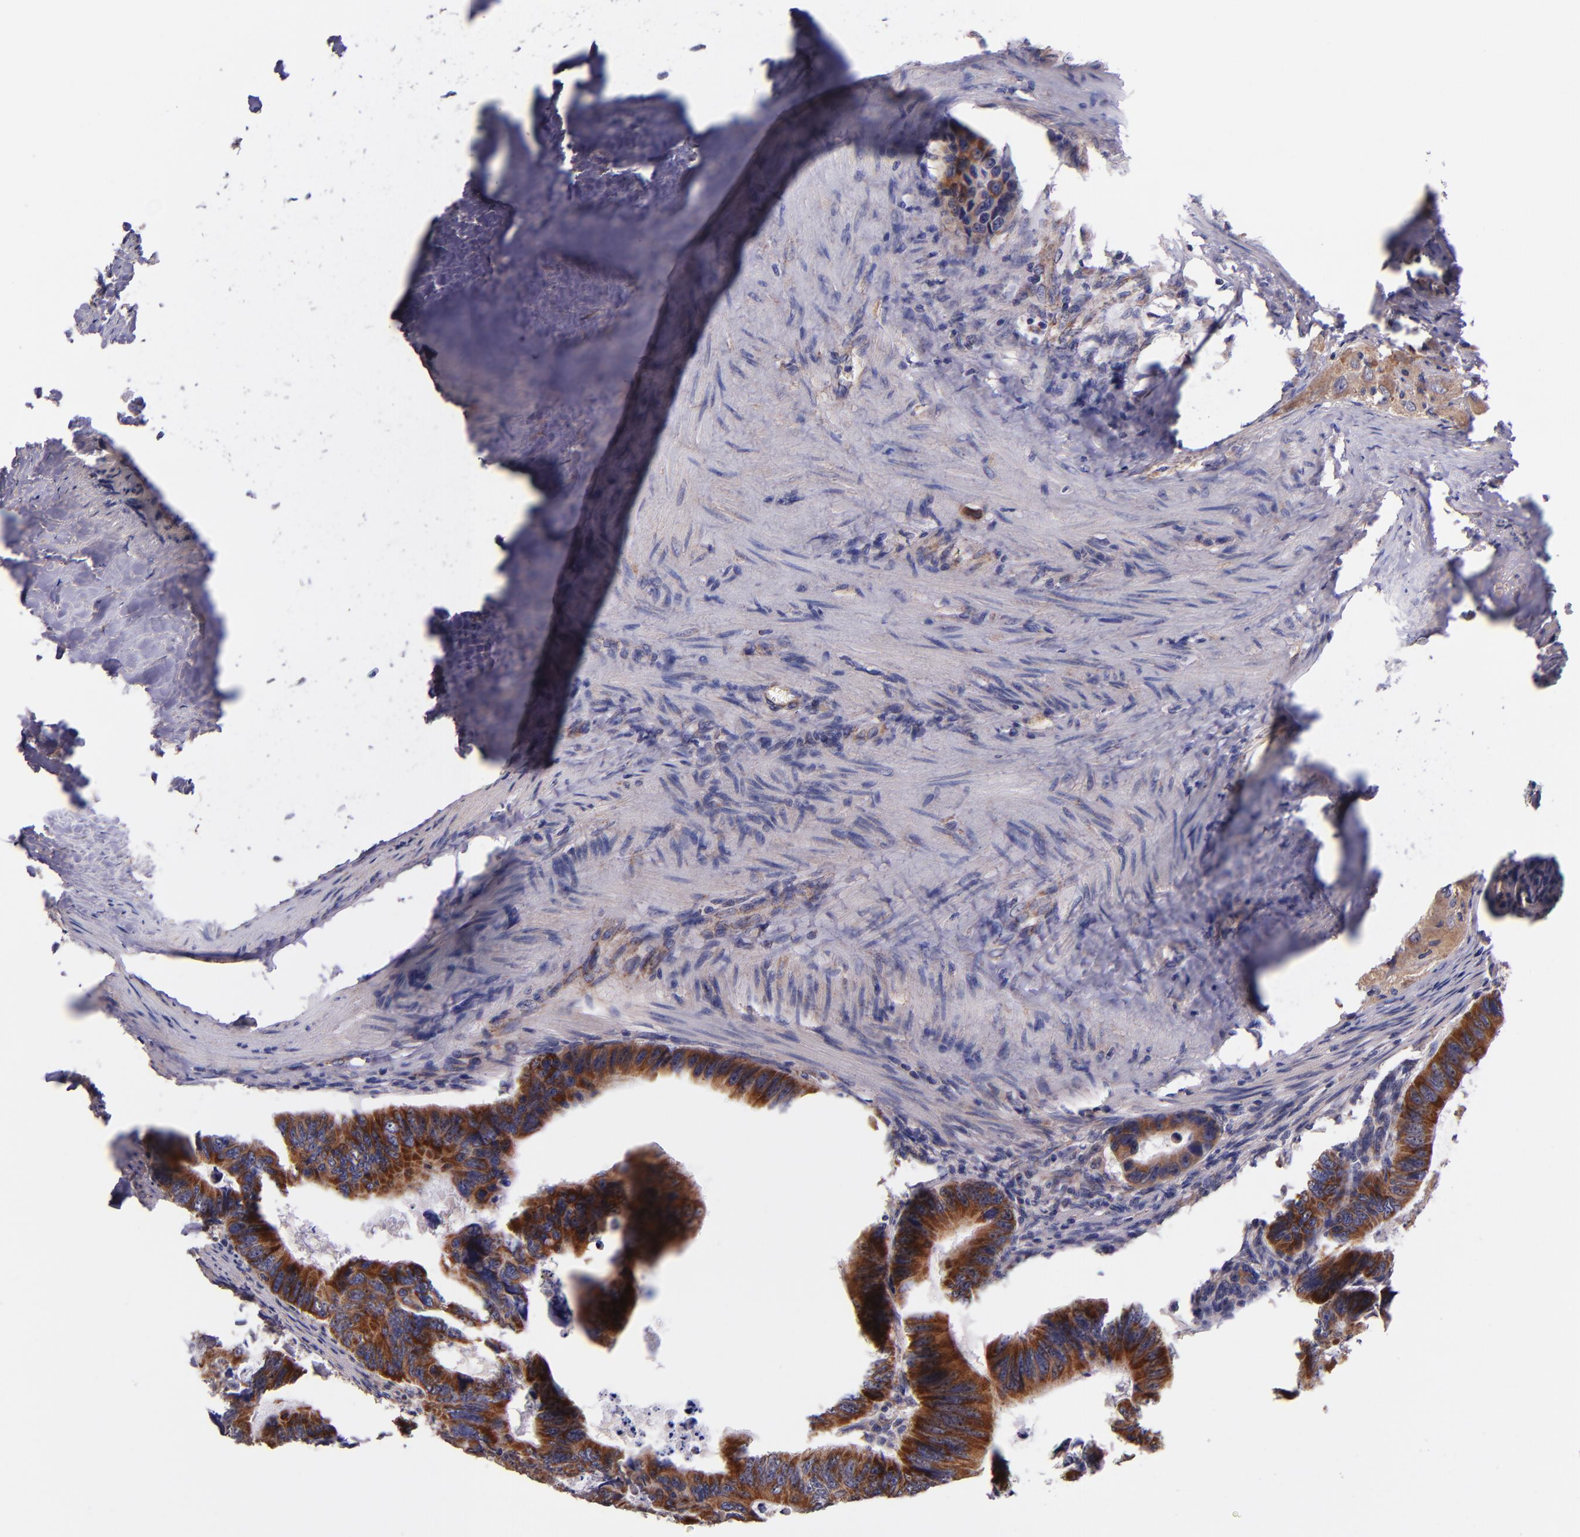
{"staining": {"intensity": "moderate", "quantity": ">75%", "location": "cytoplasmic/membranous"}, "tissue": "colorectal cancer", "cell_type": "Tumor cells", "image_type": "cancer", "snomed": [{"axis": "morphology", "description": "Adenocarcinoma, NOS"}, {"axis": "topography", "description": "Colon"}], "caption": "DAB (3,3'-diaminobenzidine) immunohistochemical staining of human colorectal adenocarcinoma shows moderate cytoplasmic/membranous protein positivity in about >75% of tumor cells. (IHC, brightfield microscopy, high magnification).", "gene": "SHC1", "patient": {"sex": "female", "age": 55}}